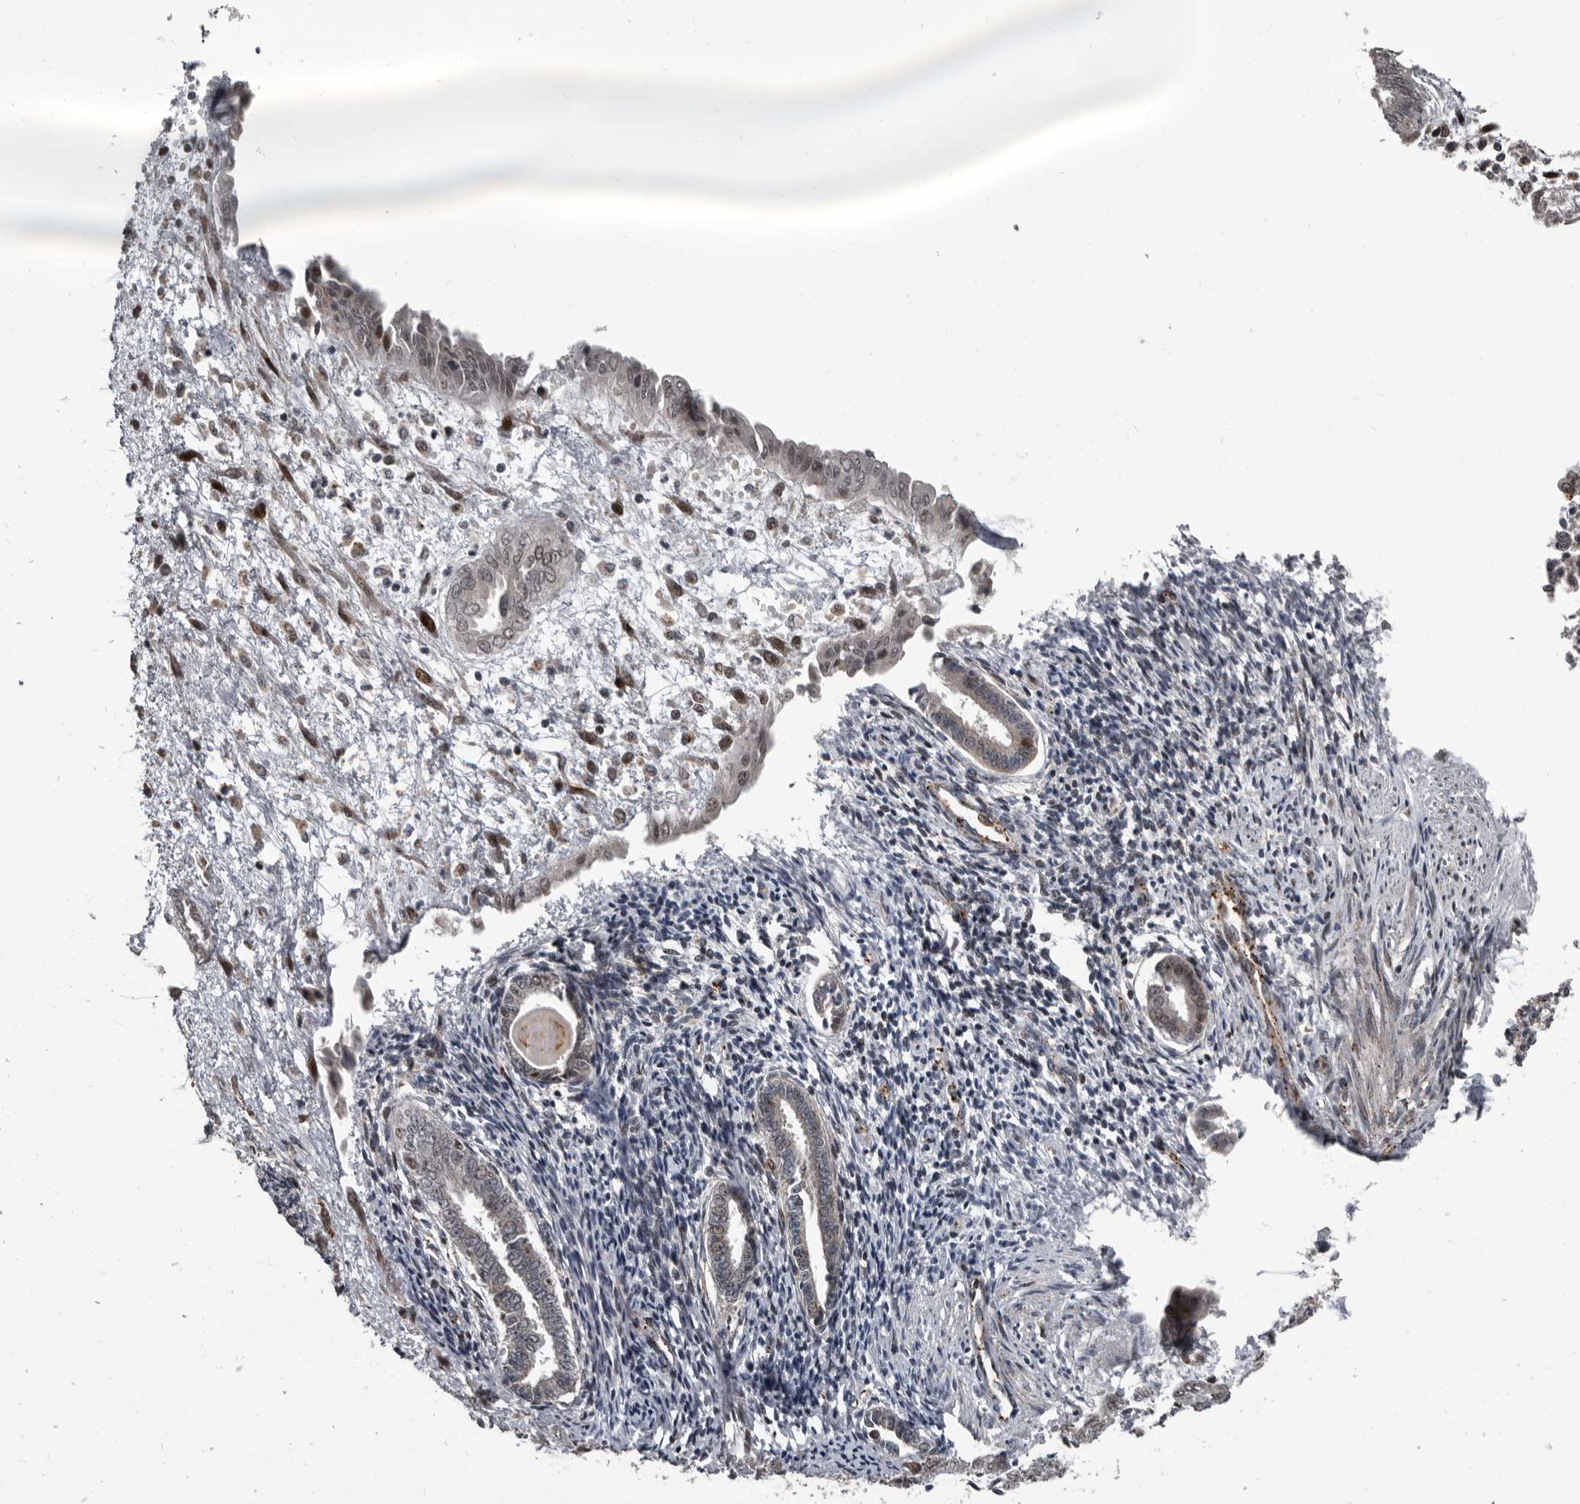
{"staining": {"intensity": "moderate", "quantity": "25%-75%", "location": "nuclear"}, "tissue": "endometrium", "cell_type": "Cells in endometrial stroma", "image_type": "normal", "snomed": [{"axis": "morphology", "description": "Normal tissue, NOS"}, {"axis": "topography", "description": "Endometrium"}], "caption": "Cells in endometrial stroma exhibit moderate nuclear positivity in about 25%-75% of cells in benign endometrium. The staining was performed using DAB, with brown indicating positive protein expression. Nuclei are stained blue with hematoxylin.", "gene": "CHD1L", "patient": {"sex": "female", "age": 56}}